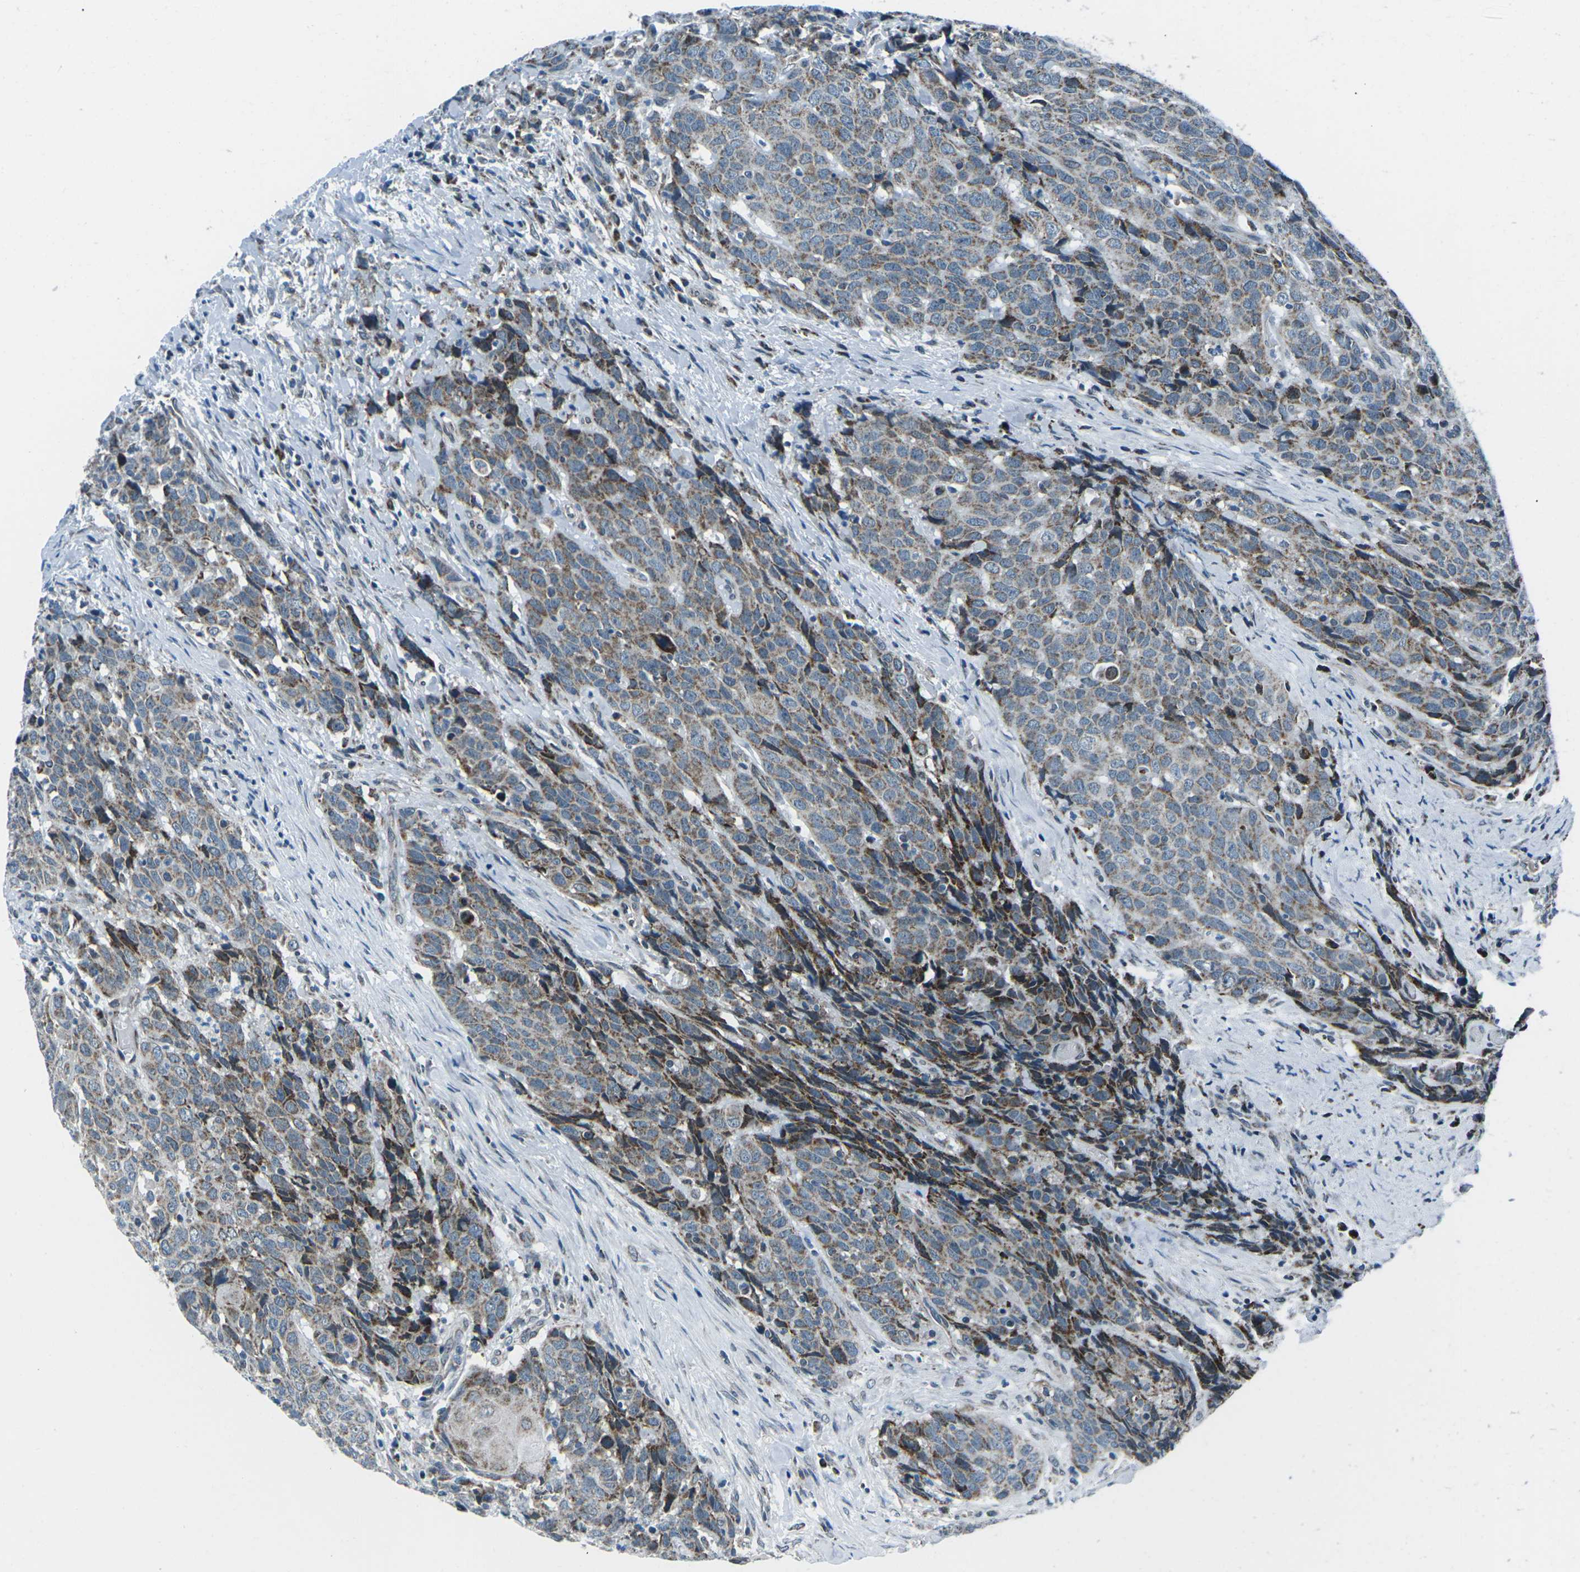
{"staining": {"intensity": "weak", "quantity": "25%-75%", "location": "cytoplasmic/membranous"}, "tissue": "head and neck cancer", "cell_type": "Tumor cells", "image_type": "cancer", "snomed": [{"axis": "morphology", "description": "Squamous cell carcinoma, NOS"}, {"axis": "topography", "description": "Head-Neck"}], "caption": "An image showing weak cytoplasmic/membranous expression in approximately 25%-75% of tumor cells in head and neck cancer, as visualized by brown immunohistochemical staining.", "gene": "RFESD", "patient": {"sex": "male", "age": 66}}